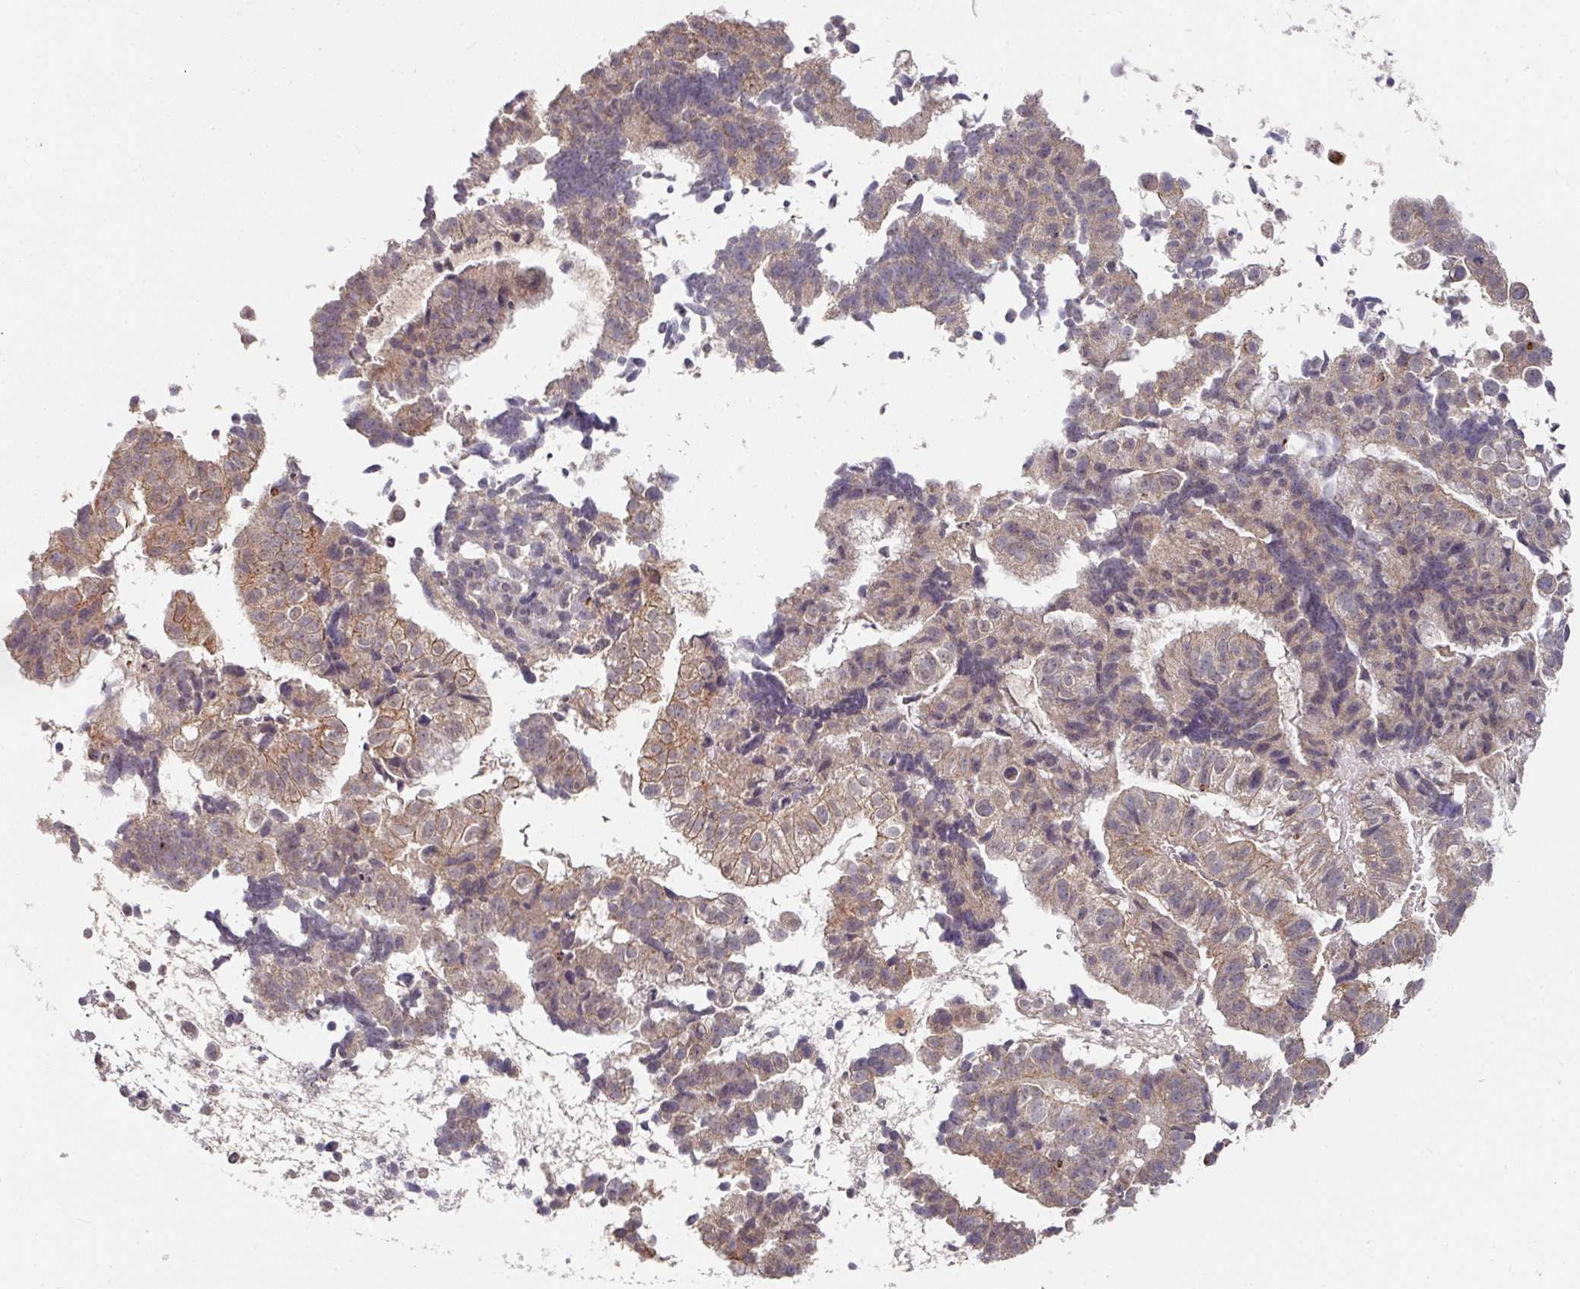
{"staining": {"intensity": "weak", "quantity": ">75%", "location": "cytoplasmic/membranous"}, "tissue": "endometrial cancer", "cell_type": "Tumor cells", "image_type": "cancer", "snomed": [{"axis": "morphology", "description": "Adenocarcinoma, NOS"}, {"axis": "topography", "description": "Endometrium"}], "caption": "There is low levels of weak cytoplasmic/membranous expression in tumor cells of endometrial cancer (adenocarcinoma), as demonstrated by immunohistochemical staining (brown color).", "gene": "EXTL3", "patient": {"sex": "female", "age": 76}}